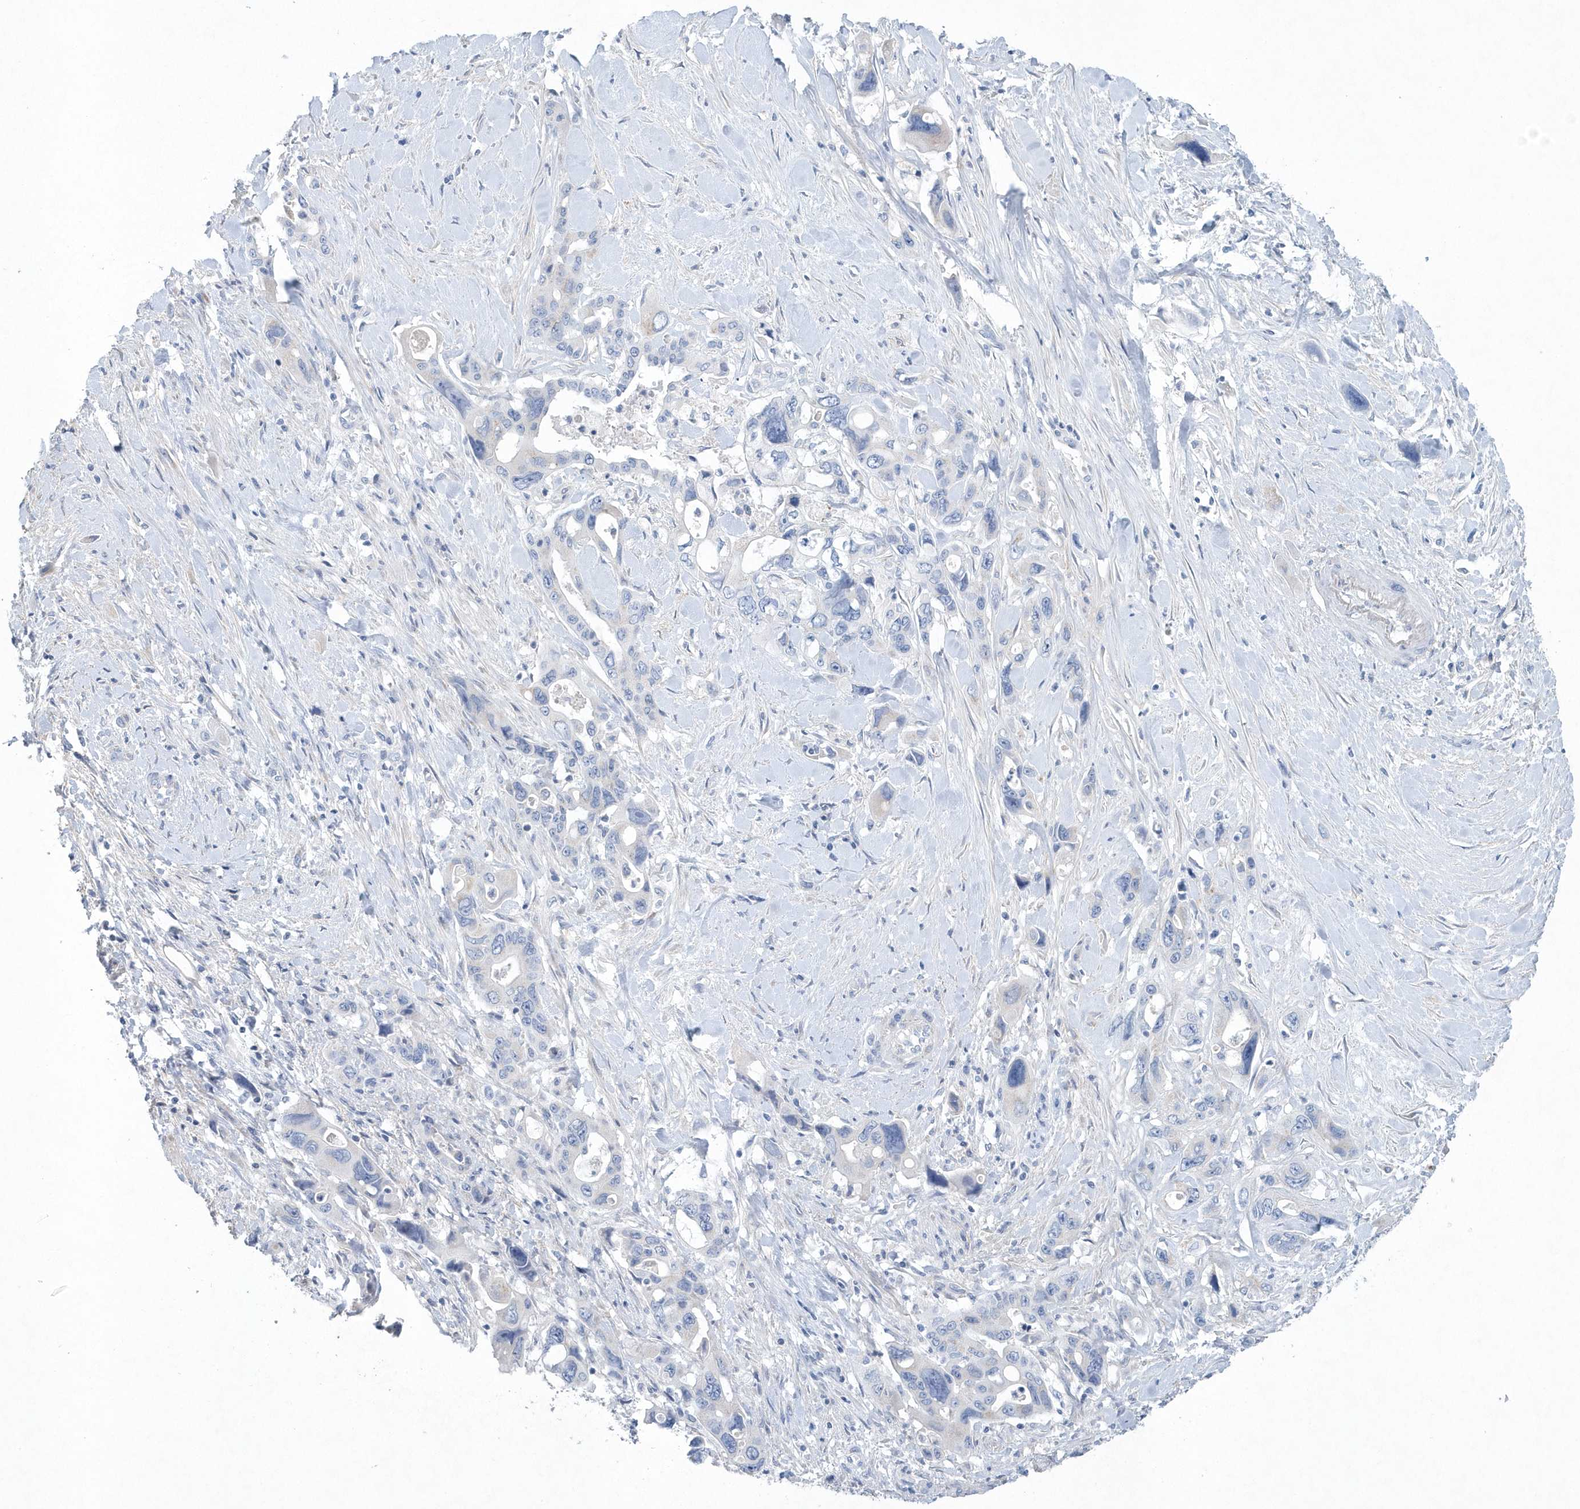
{"staining": {"intensity": "negative", "quantity": "none", "location": "none"}, "tissue": "pancreatic cancer", "cell_type": "Tumor cells", "image_type": "cancer", "snomed": [{"axis": "morphology", "description": "Adenocarcinoma, NOS"}, {"axis": "topography", "description": "Pancreas"}], "caption": "Tumor cells are negative for brown protein staining in adenocarcinoma (pancreatic).", "gene": "SPATA18", "patient": {"sex": "male", "age": 46}}